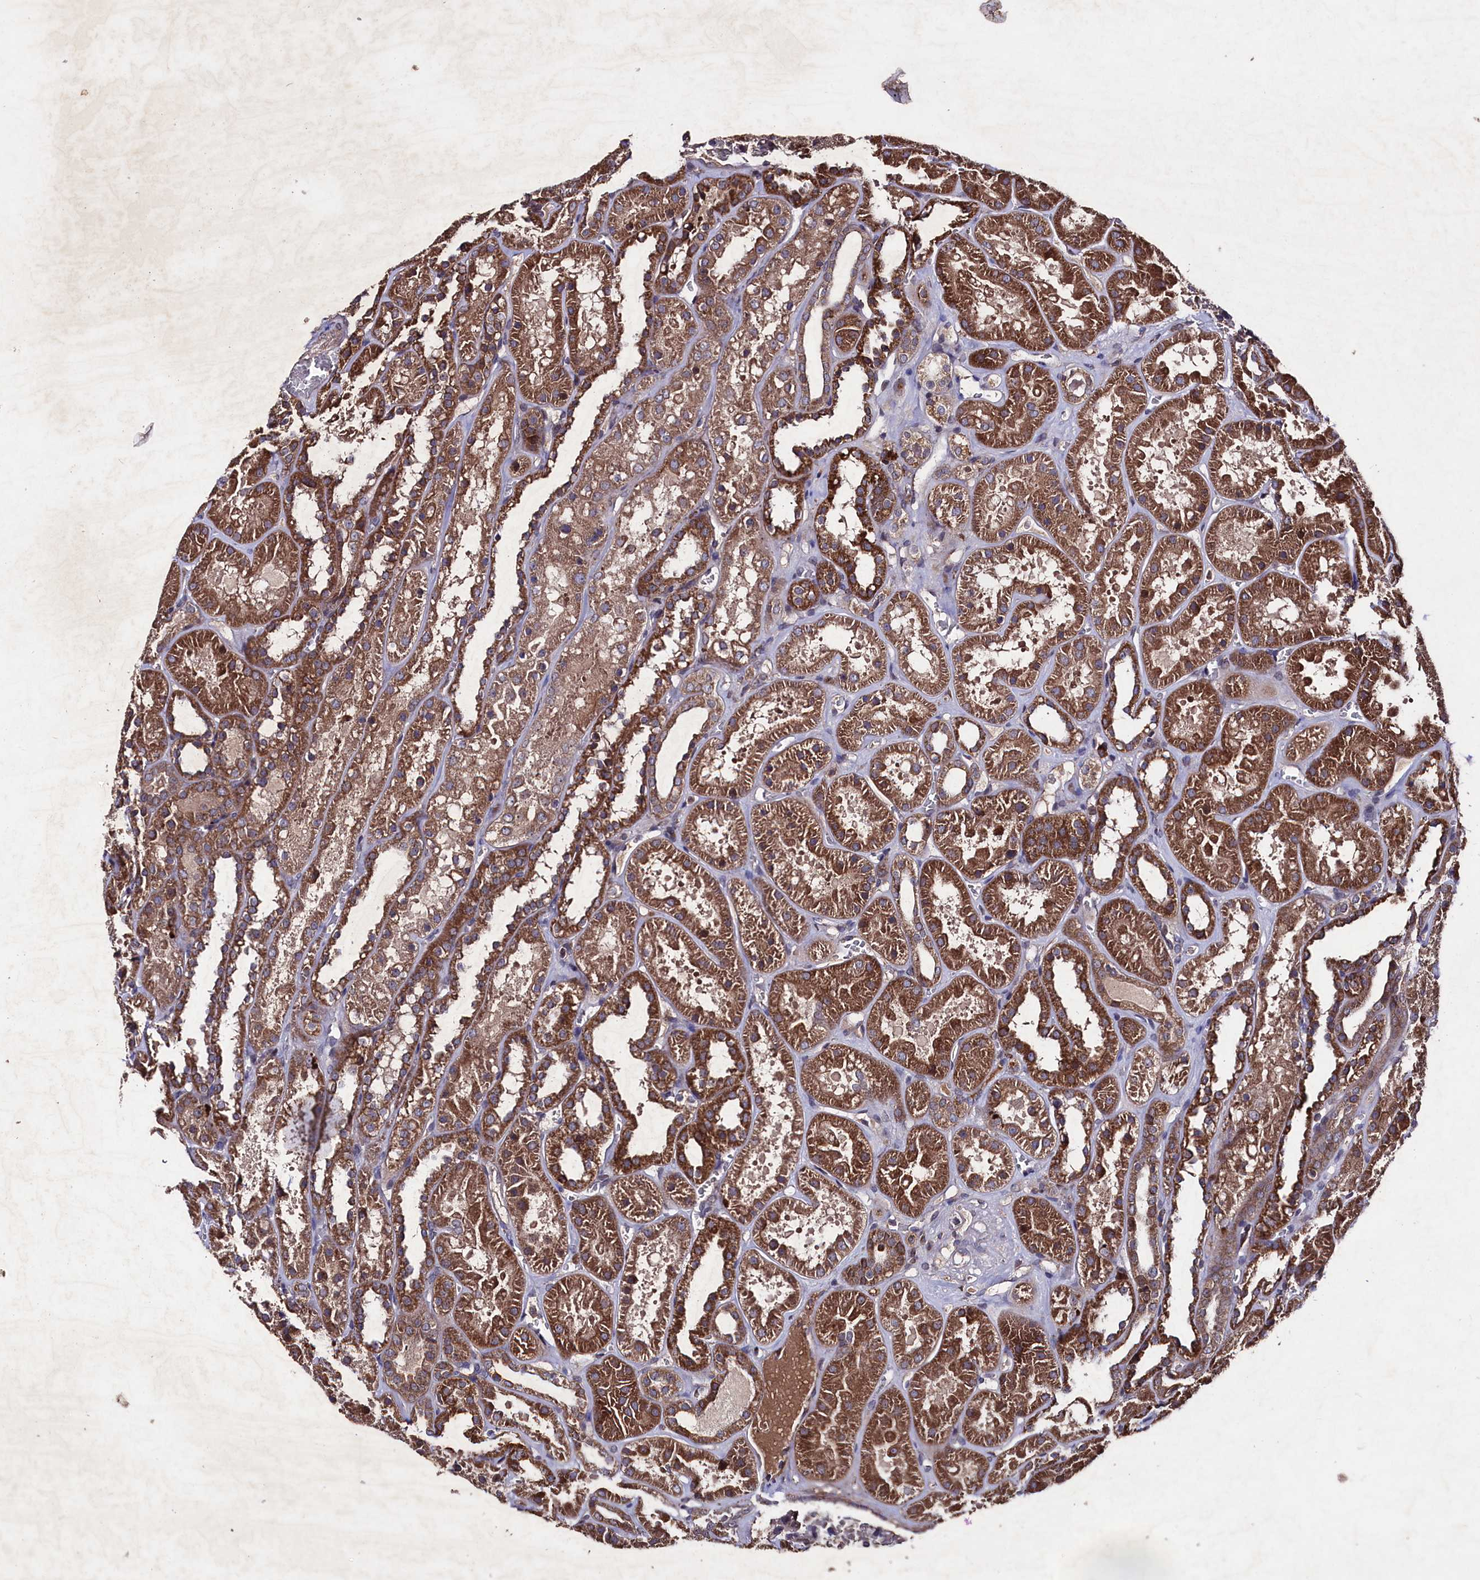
{"staining": {"intensity": "weak", "quantity": "25%-75%", "location": "cytoplasmic/membranous"}, "tissue": "kidney", "cell_type": "Cells in glomeruli", "image_type": "normal", "snomed": [{"axis": "morphology", "description": "Normal tissue, NOS"}, {"axis": "topography", "description": "Kidney"}], "caption": "Weak cytoplasmic/membranous positivity is identified in approximately 25%-75% of cells in glomeruli in benign kidney. The staining was performed using DAB, with brown indicating positive protein expression. Nuclei are stained blue with hematoxylin.", "gene": "MYO1H", "patient": {"sex": "female", "age": 41}}